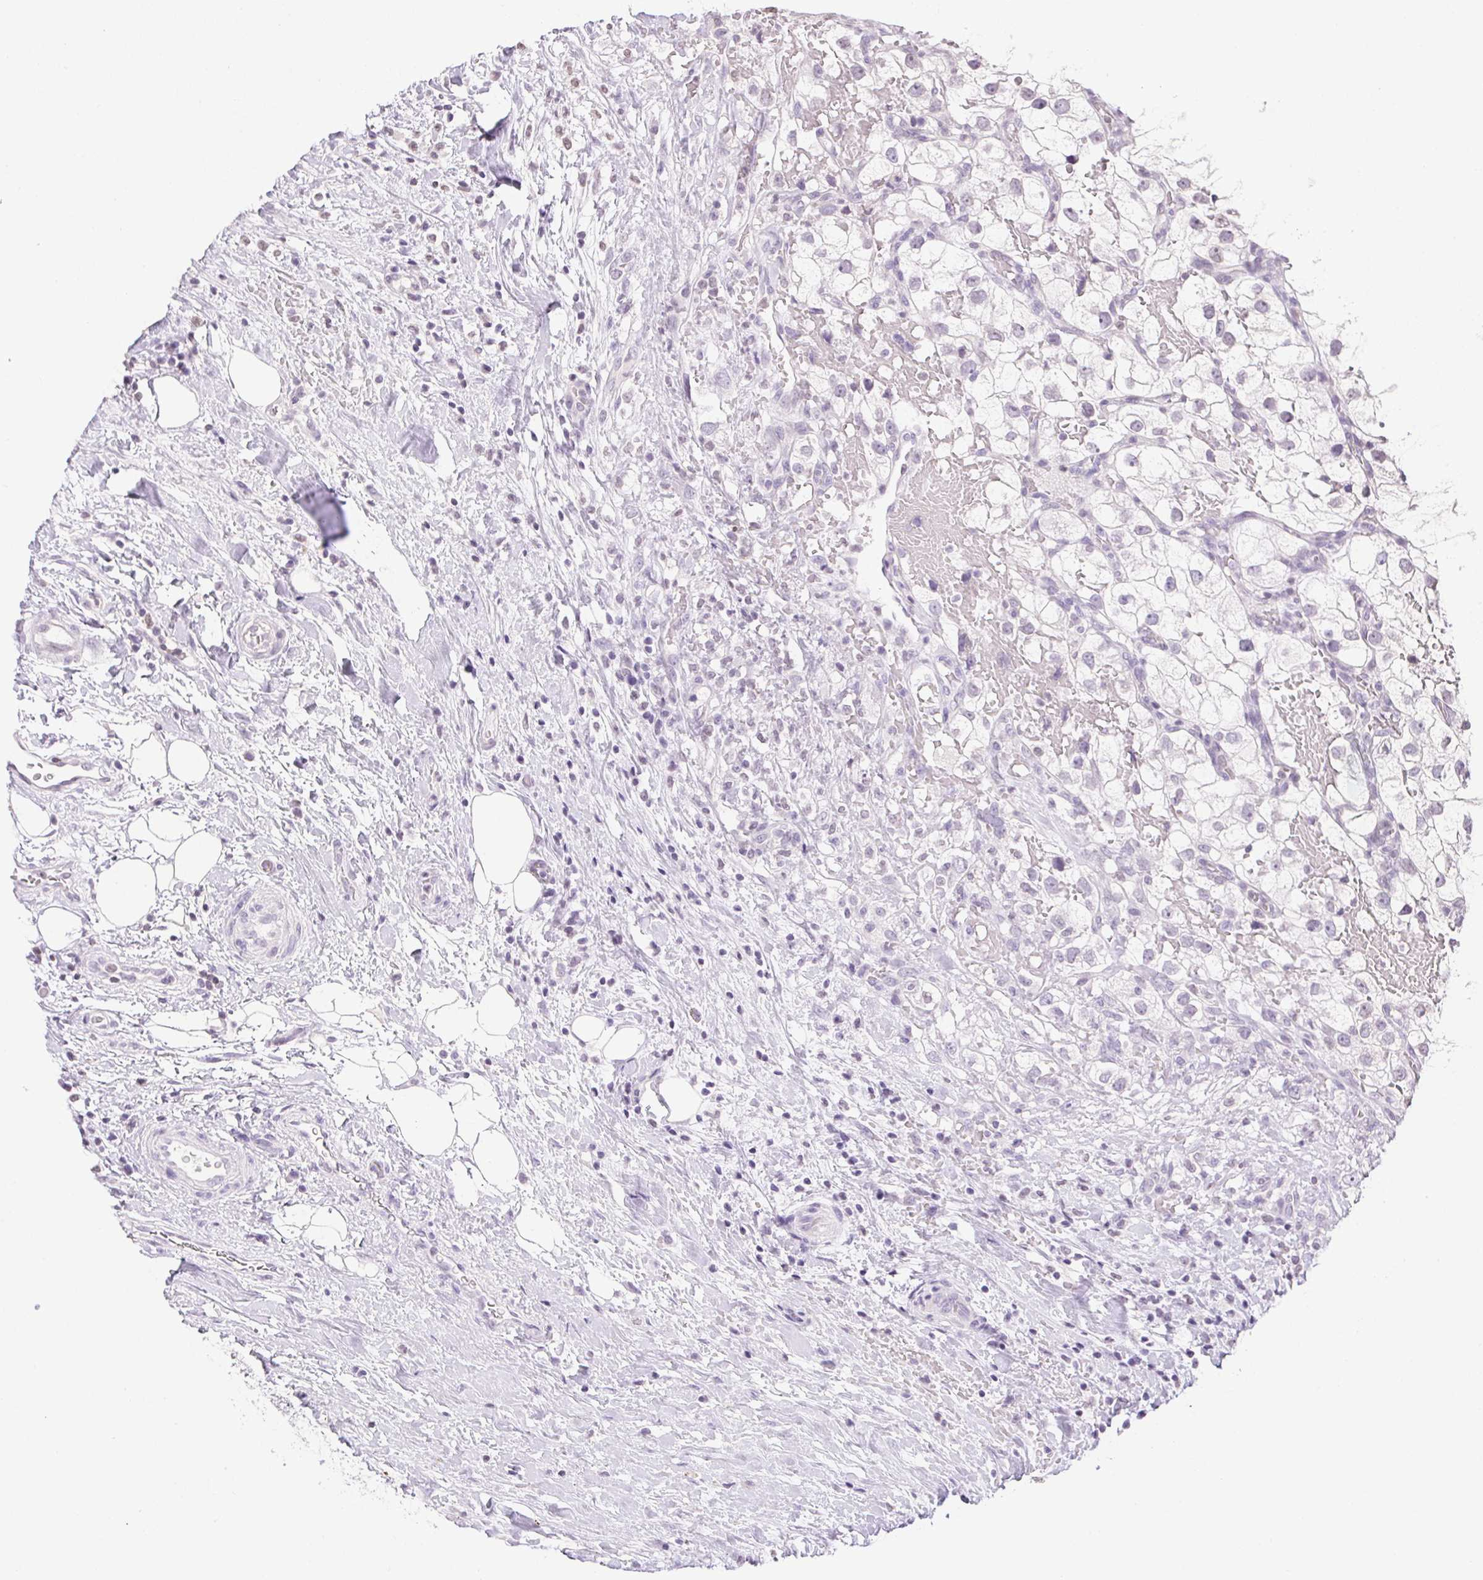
{"staining": {"intensity": "negative", "quantity": "none", "location": "none"}, "tissue": "renal cancer", "cell_type": "Tumor cells", "image_type": "cancer", "snomed": [{"axis": "morphology", "description": "Adenocarcinoma, NOS"}, {"axis": "topography", "description": "Kidney"}], "caption": "DAB immunohistochemical staining of renal cancer (adenocarcinoma) exhibits no significant expression in tumor cells.", "gene": "PRL", "patient": {"sex": "male", "age": 59}}